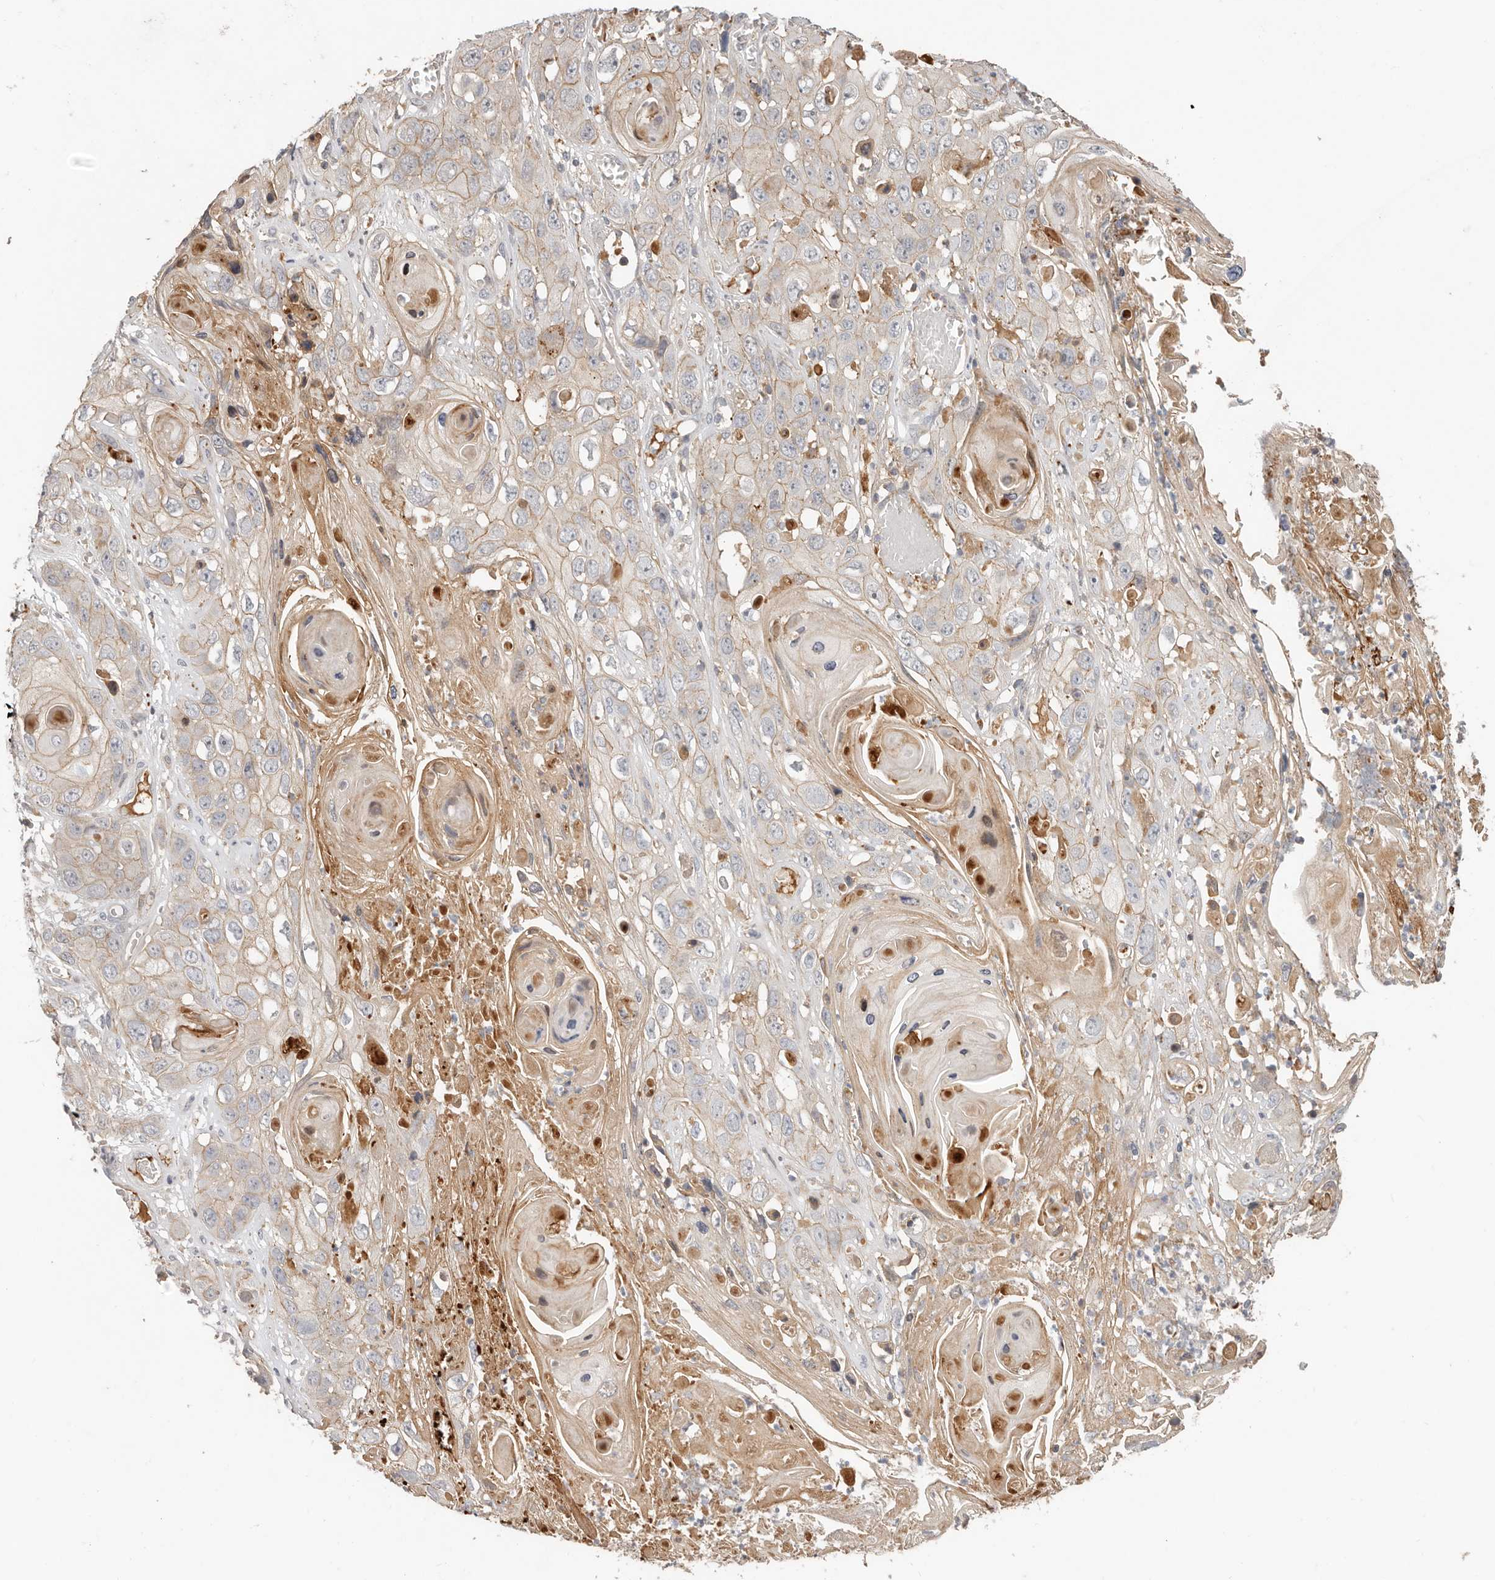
{"staining": {"intensity": "weak", "quantity": "25%-75%", "location": "cytoplasmic/membranous"}, "tissue": "skin cancer", "cell_type": "Tumor cells", "image_type": "cancer", "snomed": [{"axis": "morphology", "description": "Squamous cell carcinoma, NOS"}, {"axis": "topography", "description": "Skin"}], "caption": "Weak cytoplasmic/membranous expression for a protein is seen in approximately 25%-75% of tumor cells of skin cancer using immunohistochemistry.", "gene": "MTFR2", "patient": {"sex": "male", "age": 55}}